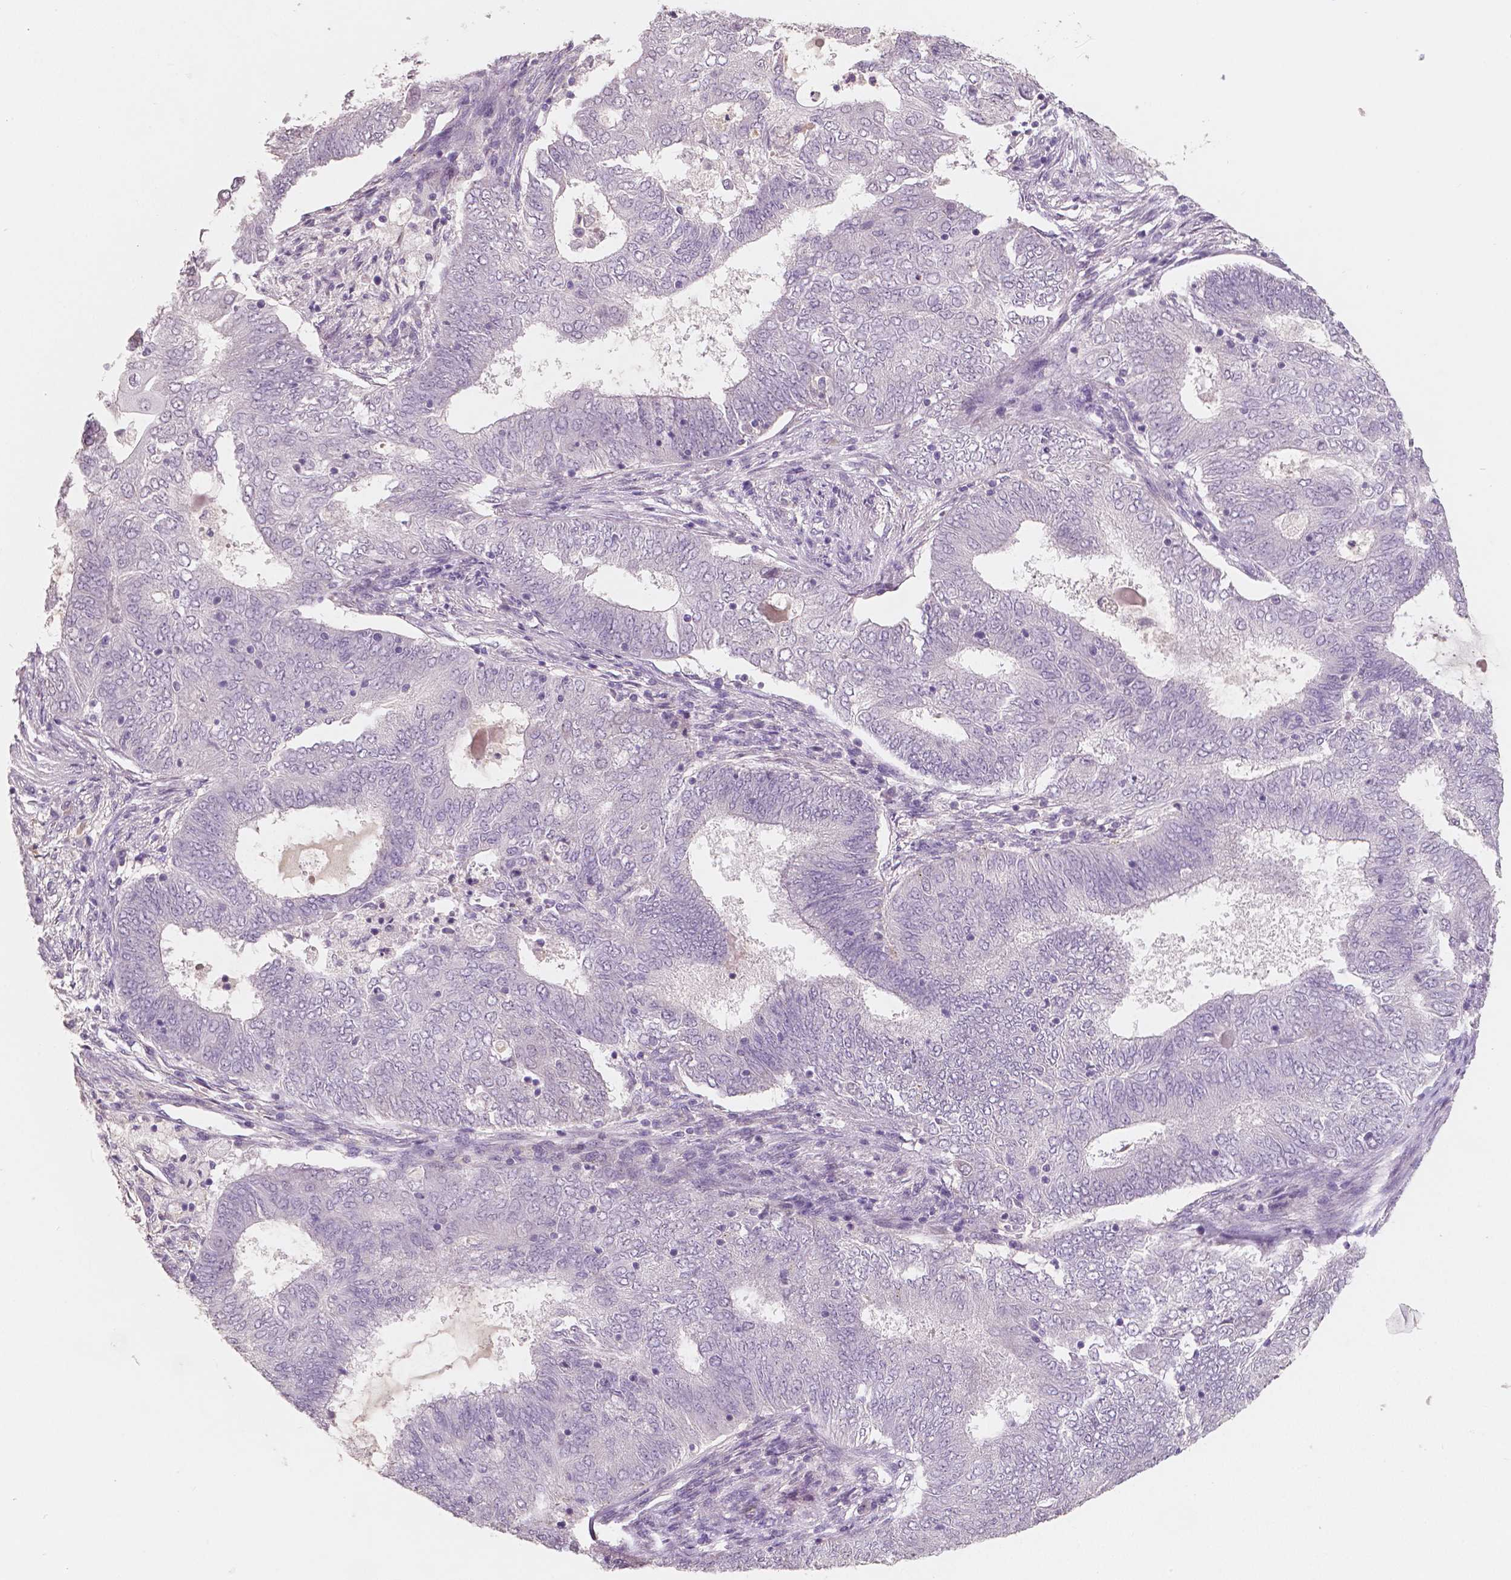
{"staining": {"intensity": "negative", "quantity": "none", "location": "none"}, "tissue": "endometrial cancer", "cell_type": "Tumor cells", "image_type": "cancer", "snomed": [{"axis": "morphology", "description": "Adenocarcinoma, NOS"}, {"axis": "topography", "description": "Endometrium"}], "caption": "Protein analysis of adenocarcinoma (endometrial) demonstrates no significant staining in tumor cells.", "gene": "APOA4", "patient": {"sex": "female", "age": 62}}